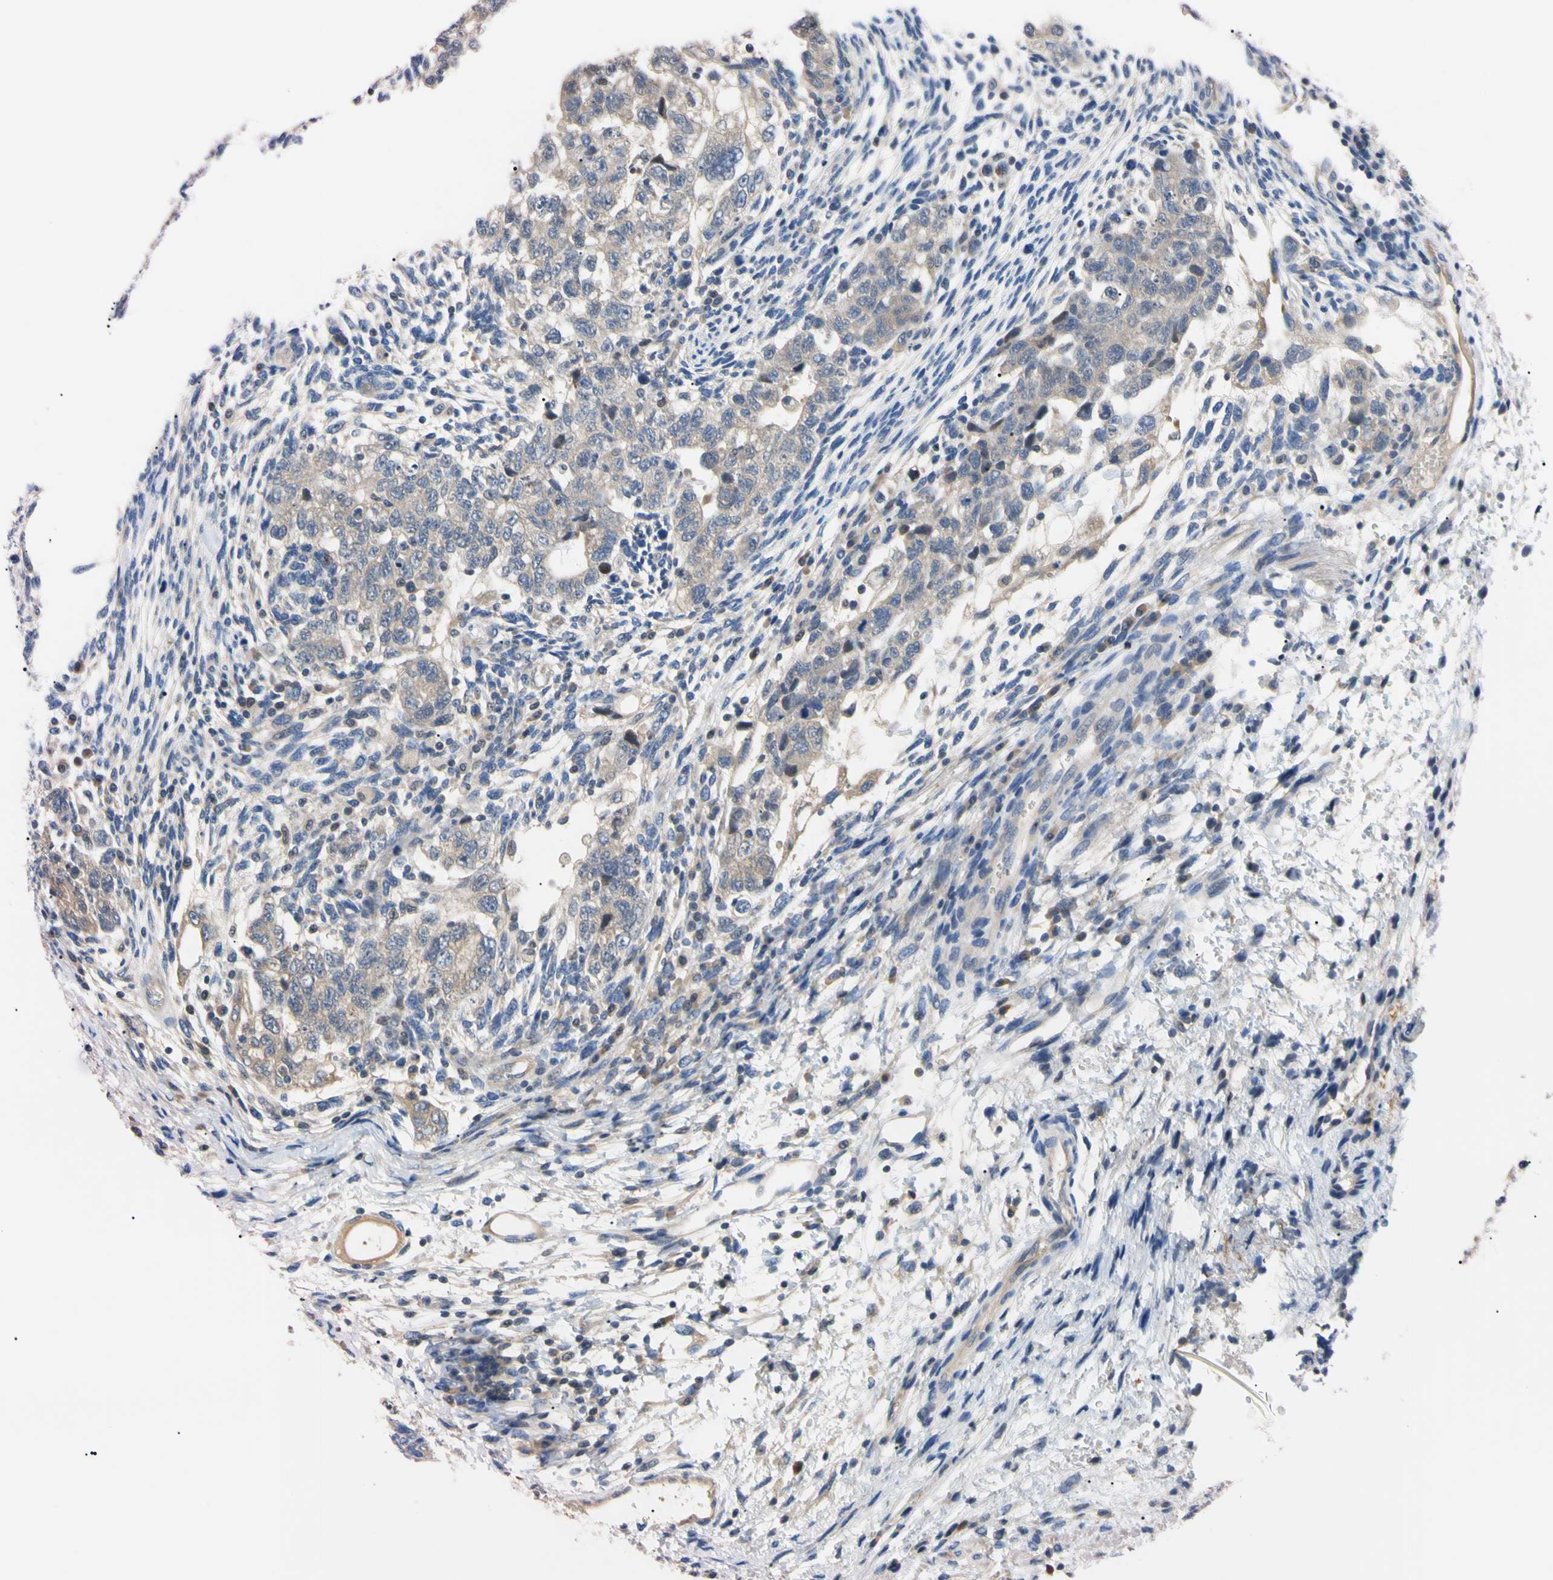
{"staining": {"intensity": "weak", "quantity": "25%-75%", "location": "cytoplasmic/membranous"}, "tissue": "testis cancer", "cell_type": "Tumor cells", "image_type": "cancer", "snomed": [{"axis": "morphology", "description": "Normal tissue, NOS"}, {"axis": "morphology", "description": "Carcinoma, Embryonal, NOS"}, {"axis": "topography", "description": "Testis"}], "caption": "Approximately 25%-75% of tumor cells in human testis cancer show weak cytoplasmic/membranous protein positivity as visualized by brown immunohistochemical staining.", "gene": "RARS1", "patient": {"sex": "male", "age": 36}}